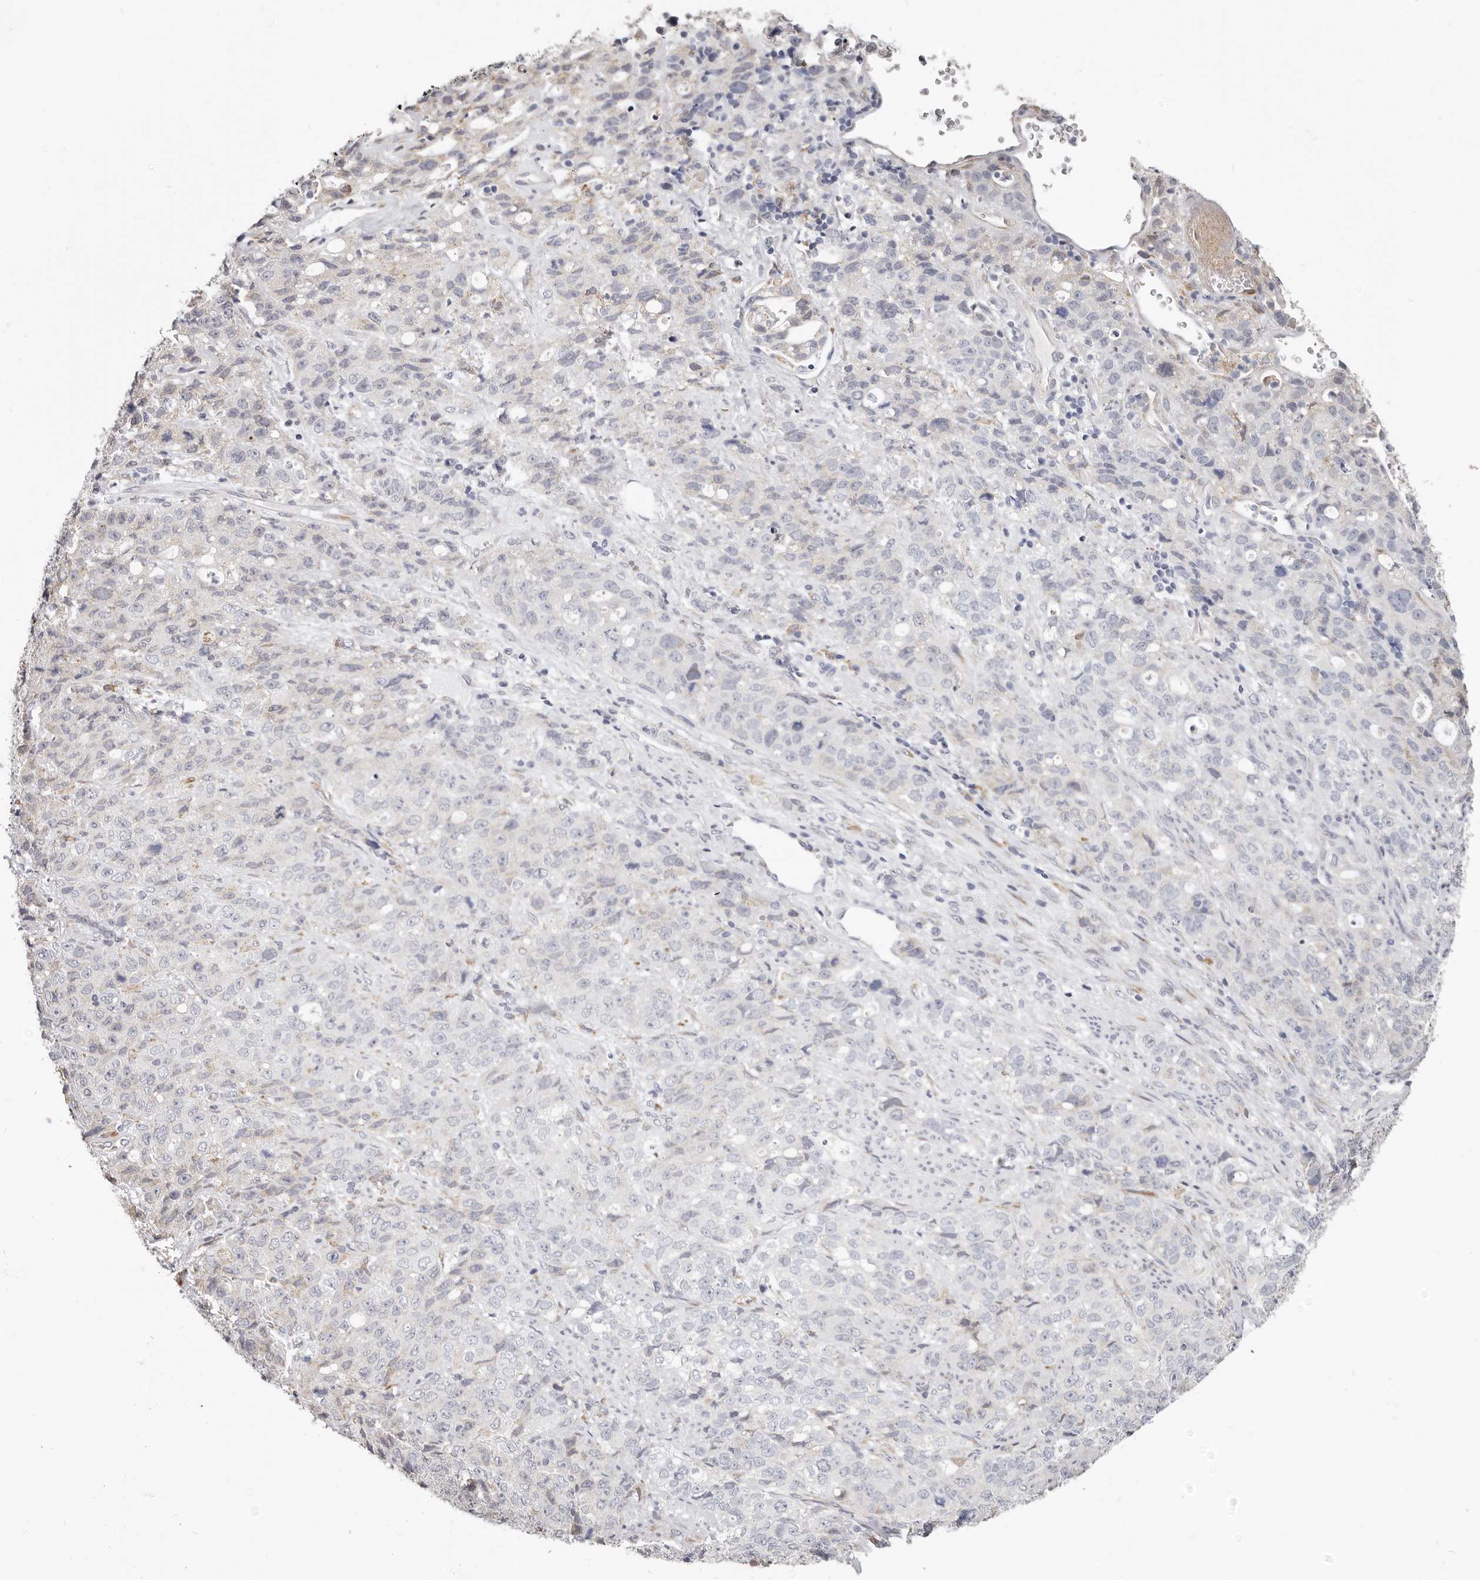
{"staining": {"intensity": "negative", "quantity": "none", "location": "none"}, "tissue": "stomach cancer", "cell_type": "Tumor cells", "image_type": "cancer", "snomed": [{"axis": "morphology", "description": "Adenocarcinoma, NOS"}, {"axis": "topography", "description": "Stomach"}], "caption": "This histopathology image is of stomach cancer stained with IHC to label a protein in brown with the nuclei are counter-stained blue. There is no staining in tumor cells.", "gene": "IL32", "patient": {"sex": "male", "age": 48}}